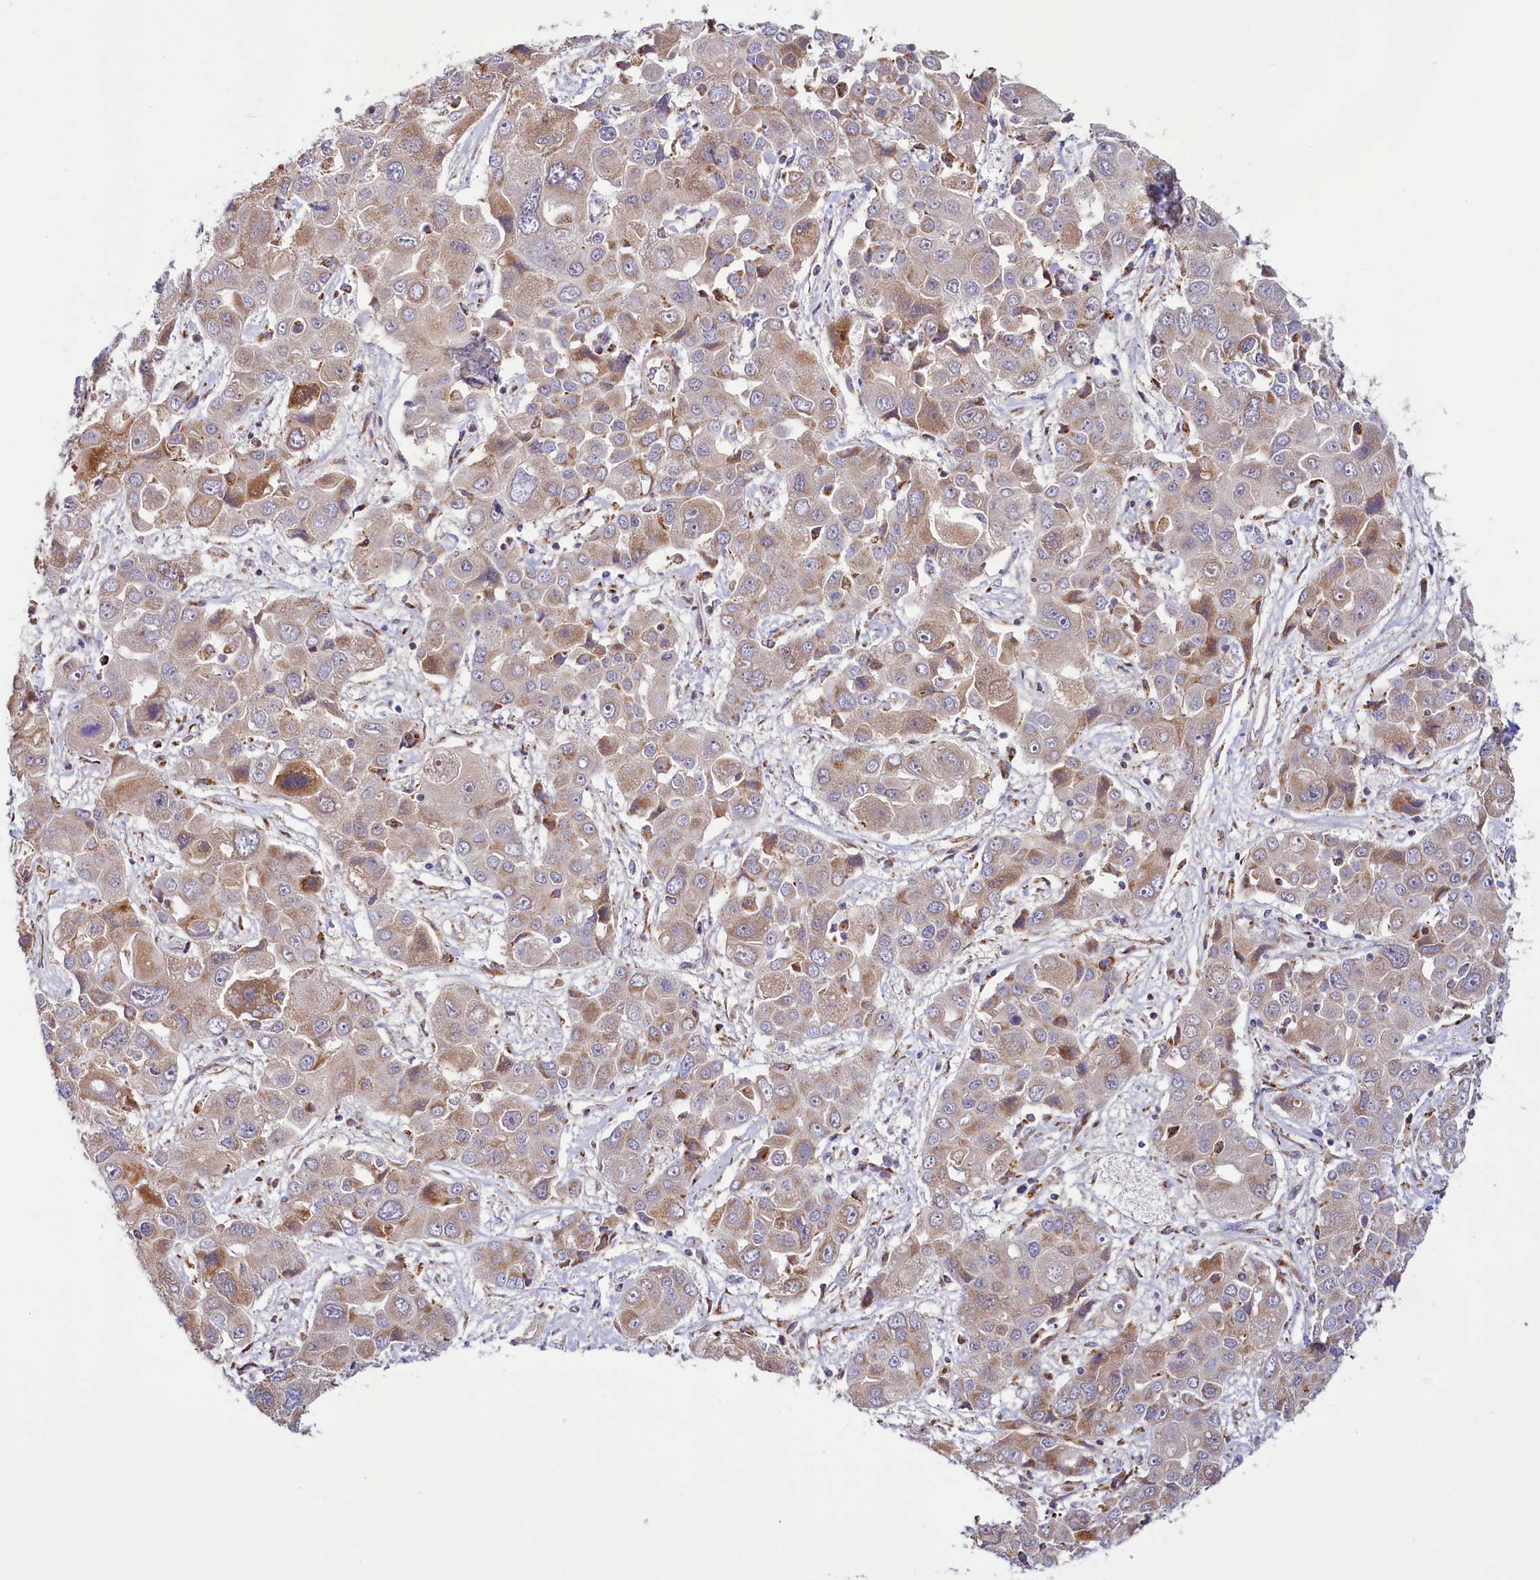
{"staining": {"intensity": "moderate", "quantity": "25%-75%", "location": "cytoplasmic/membranous"}, "tissue": "liver cancer", "cell_type": "Tumor cells", "image_type": "cancer", "snomed": [{"axis": "morphology", "description": "Cholangiocarcinoma"}, {"axis": "topography", "description": "Liver"}], "caption": "Immunohistochemical staining of human liver cancer (cholangiocarcinoma) demonstrates moderate cytoplasmic/membranous protein positivity in approximately 25%-75% of tumor cells.", "gene": "DYNC2H1", "patient": {"sex": "male", "age": 67}}